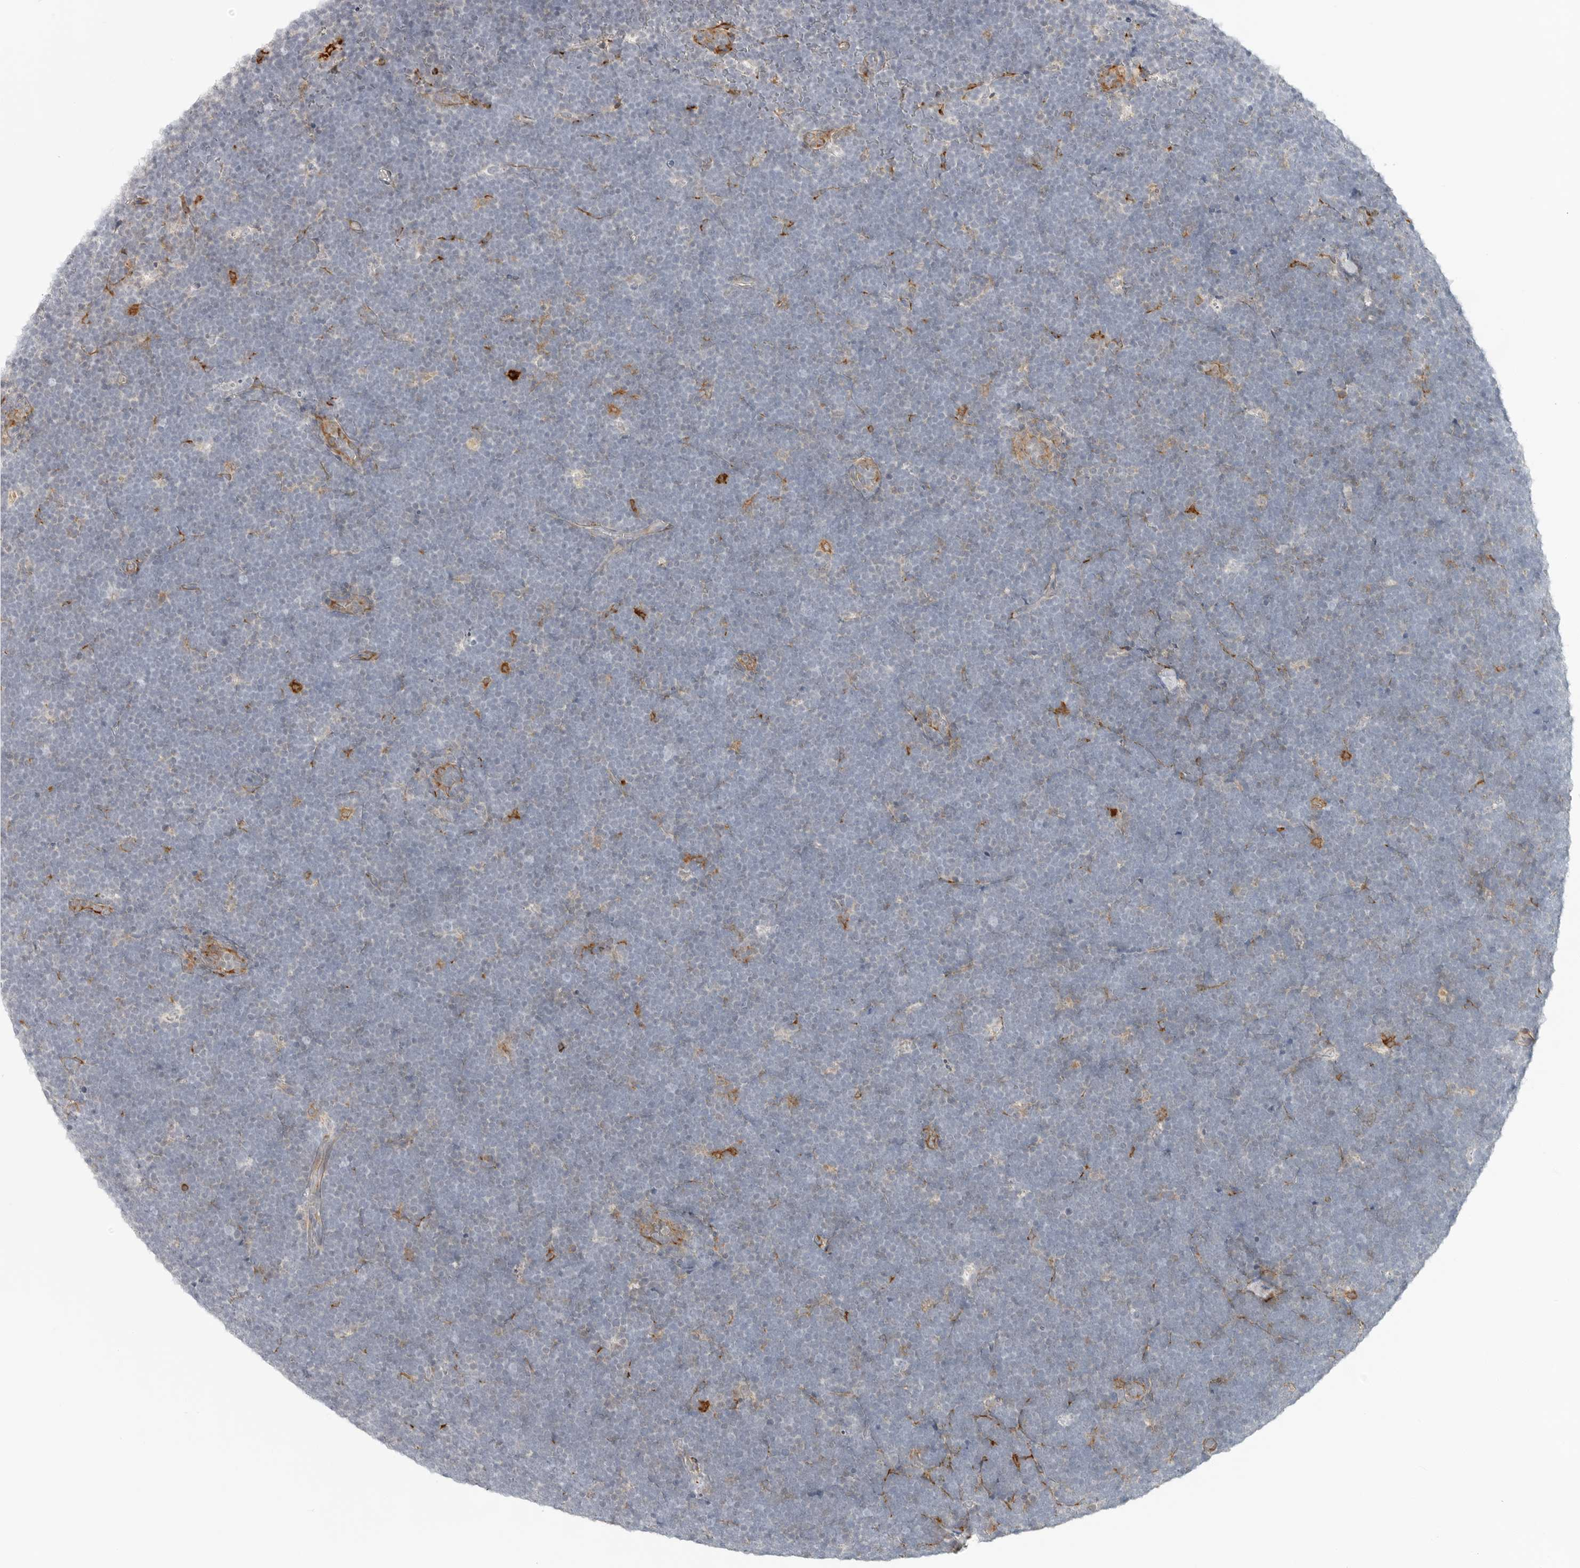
{"staining": {"intensity": "negative", "quantity": "none", "location": "none"}, "tissue": "lymphoma", "cell_type": "Tumor cells", "image_type": "cancer", "snomed": [{"axis": "morphology", "description": "Malignant lymphoma, non-Hodgkin's type, High grade"}, {"axis": "topography", "description": "Lymph node"}], "caption": "High magnification brightfield microscopy of lymphoma stained with DAB (brown) and counterstained with hematoxylin (blue): tumor cells show no significant positivity. (Immunohistochemistry, brightfield microscopy, high magnification).", "gene": "C1QTNF1", "patient": {"sex": "male", "age": 13}}